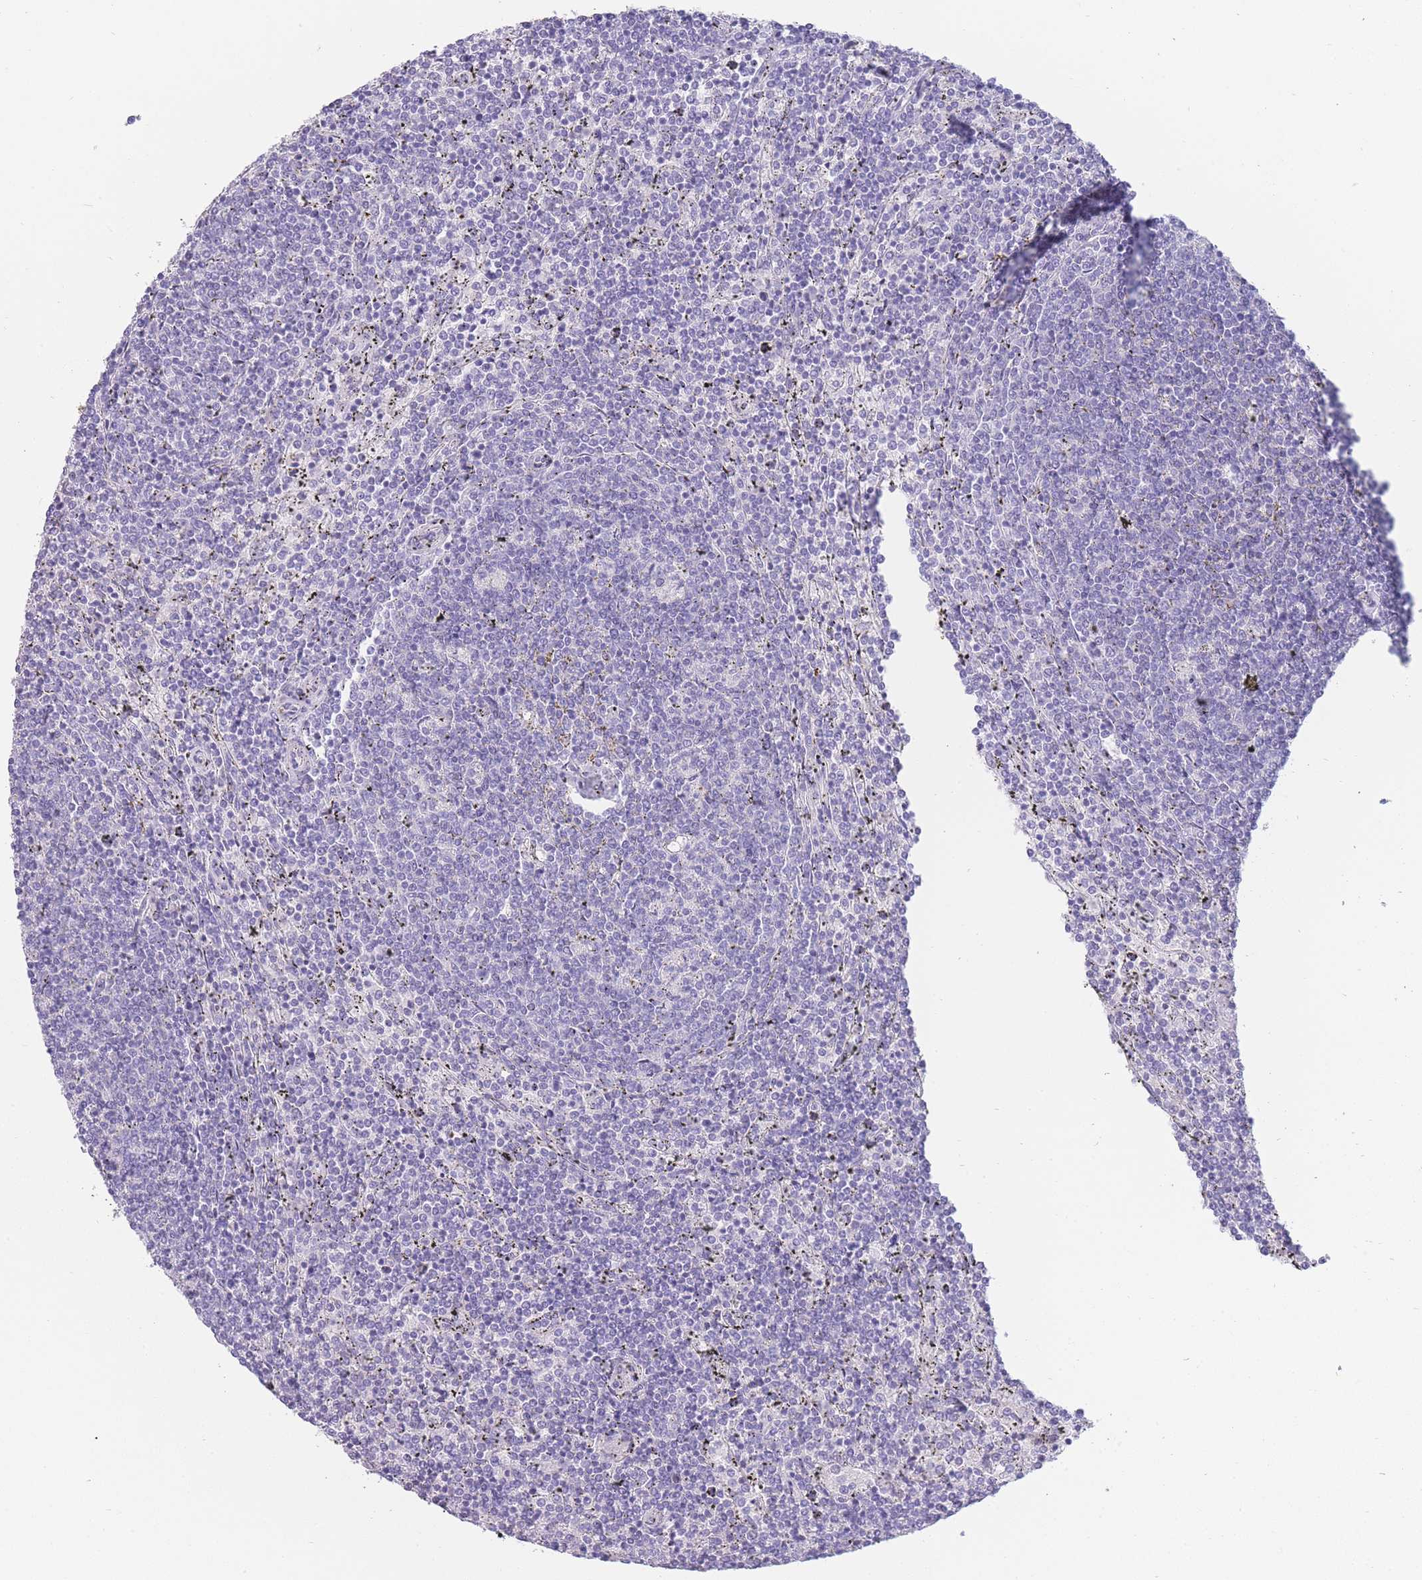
{"staining": {"intensity": "negative", "quantity": "none", "location": "none"}, "tissue": "lymphoma", "cell_type": "Tumor cells", "image_type": "cancer", "snomed": [{"axis": "morphology", "description": "Malignant lymphoma, non-Hodgkin's type, Low grade"}, {"axis": "topography", "description": "Spleen"}], "caption": "Immunohistochemistry image of neoplastic tissue: human malignant lymphoma, non-Hodgkin's type (low-grade) stained with DAB (3,3'-diaminobenzidine) reveals no significant protein expression in tumor cells. The staining was performed using DAB (3,3'-diaminobenzidine) to visualize the protein expression in brown, while the nuclei were stained in blue with hematoxylin (Magnification: 20x).", "gene": "UPK1A", "patient": {"sex": "female", "age": 50}}